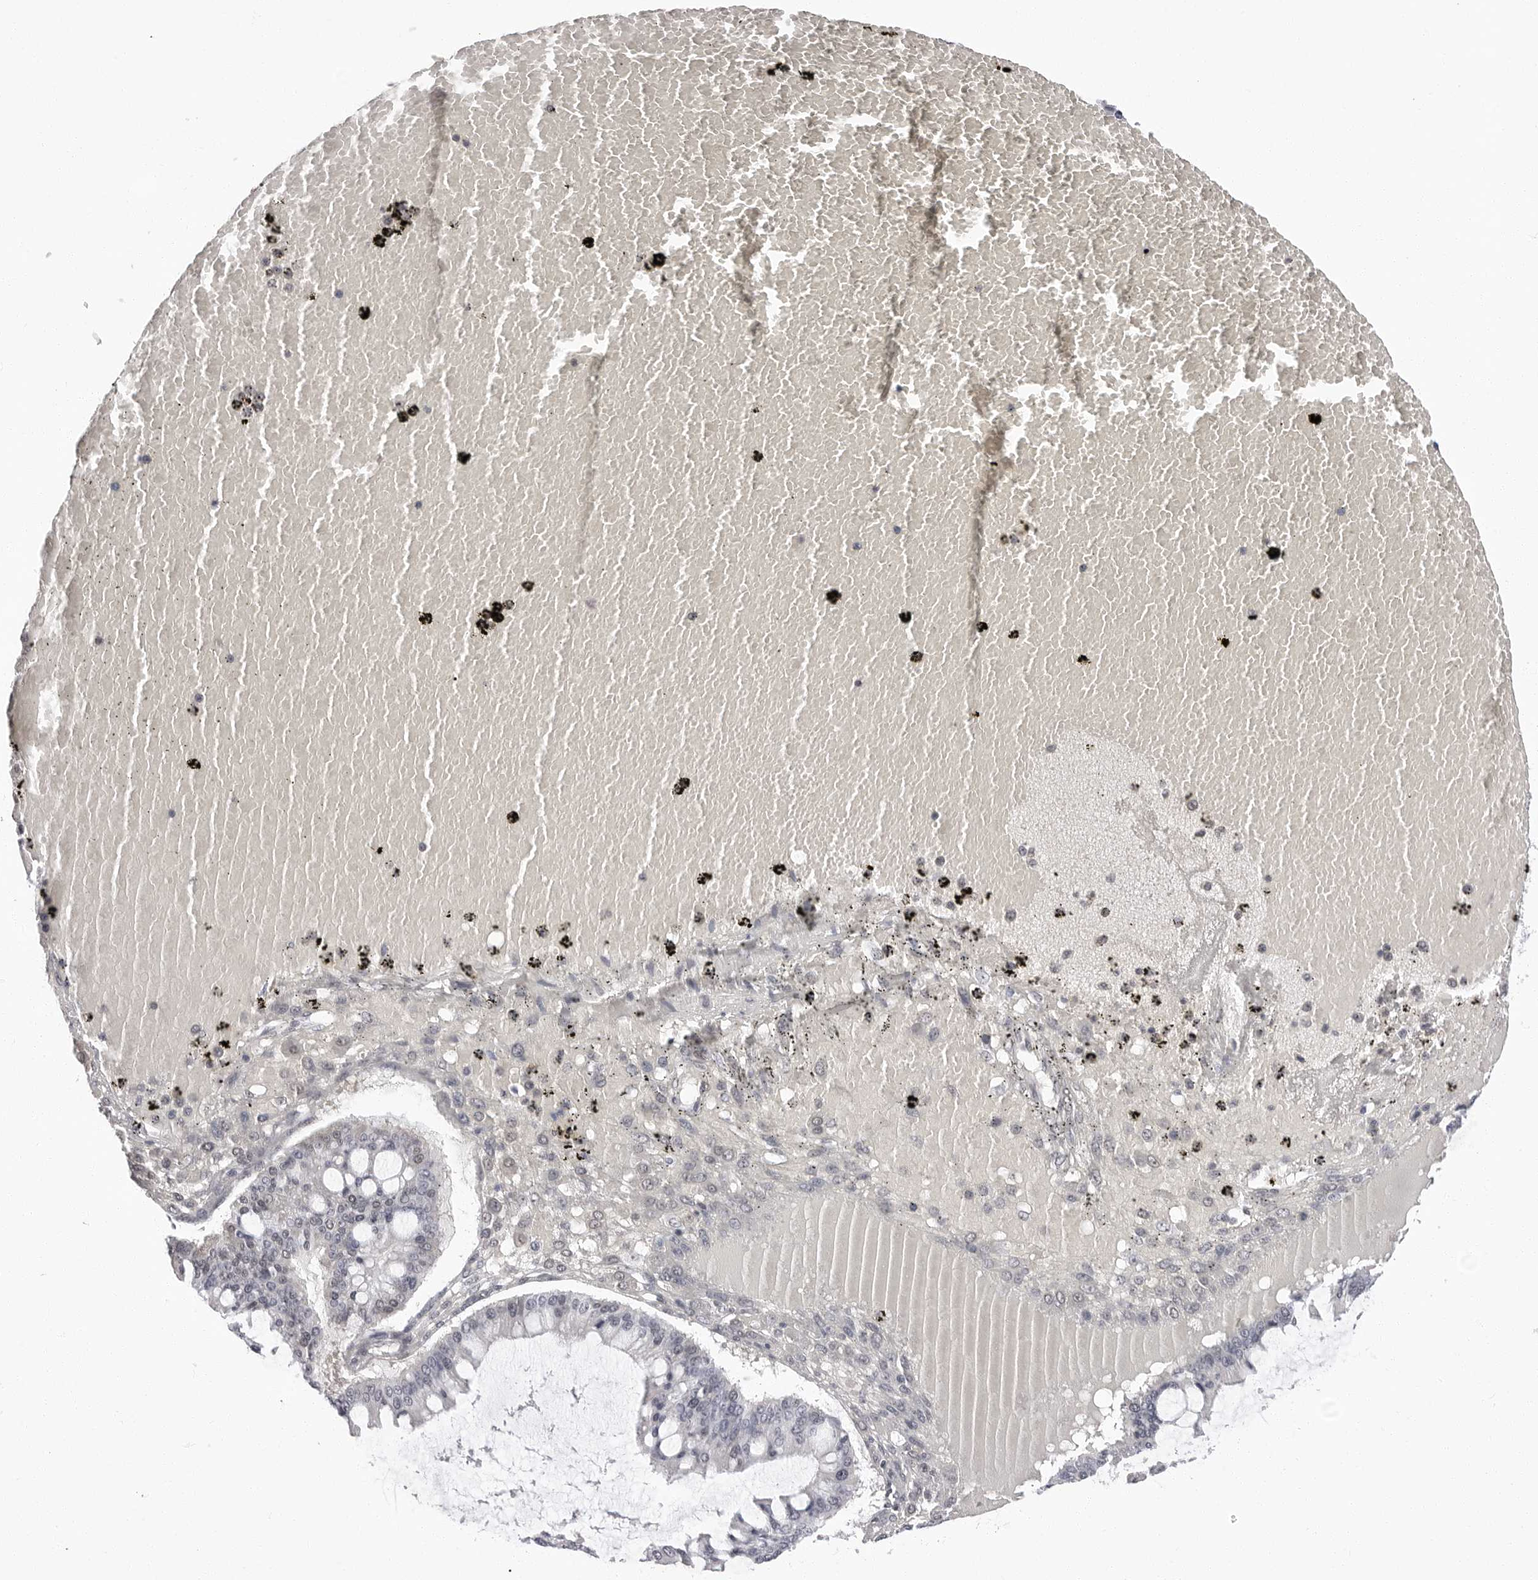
{"staining": {"intensity": "negative", "quantity": "none", "location": "none"}, "tissue": "ovarian cancer", "cell_type": "Tumor cells", "image_type": "cancer", "snomed": [{"axis": "morphology", "description": "Cystadenocarcinoma, mucinous, NOS"}, {"axis": "topography", "description": "Ovary"}], "caption": "Ovarian cancer stained for a protein using IHC exhibits no positivity tumor cells.", "gene": "VEZF1", "patient": {"sex": "female", "age": 73}}